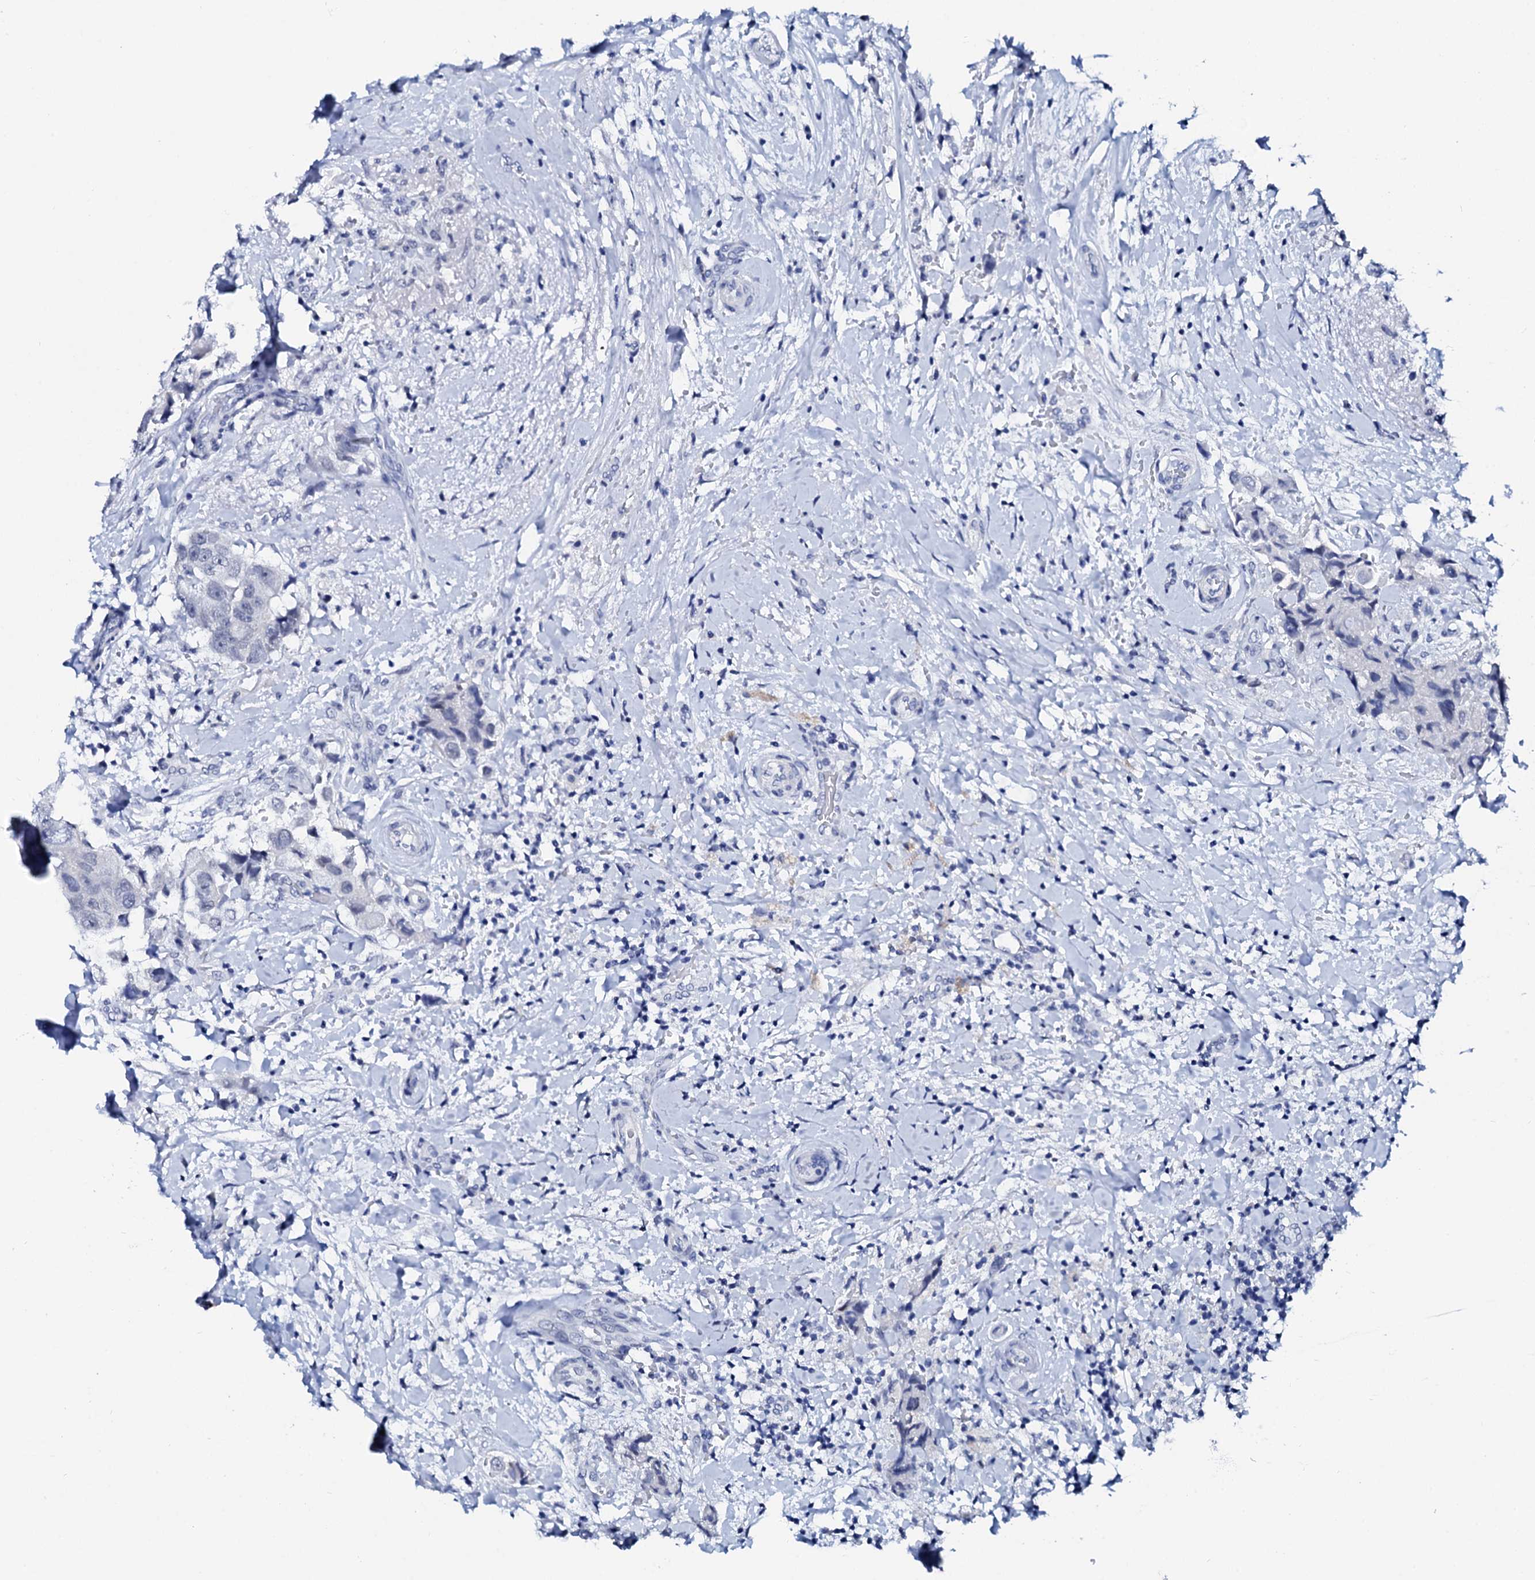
{"staining": {"intensity": "negative", "quantity": "none", "location": "none"}, "tissue": "breast cancer", "cell_type": "Tumor cells", "image_type": "cancer", "snomed": [{"axis": "morphology", "description": "Normal tissue, NOS"}, {"axis": "morphology", "description": "Duct carcinoma"}, {"axis": "topography", "description": "Breast"}], "caption": "Immunohistochemistry of human breast cancer (intraductal carcinoma) exhibits no staining in tumor cells.", "gene": "SPATA19", "patient": {"sex": "female", "age": 62}}